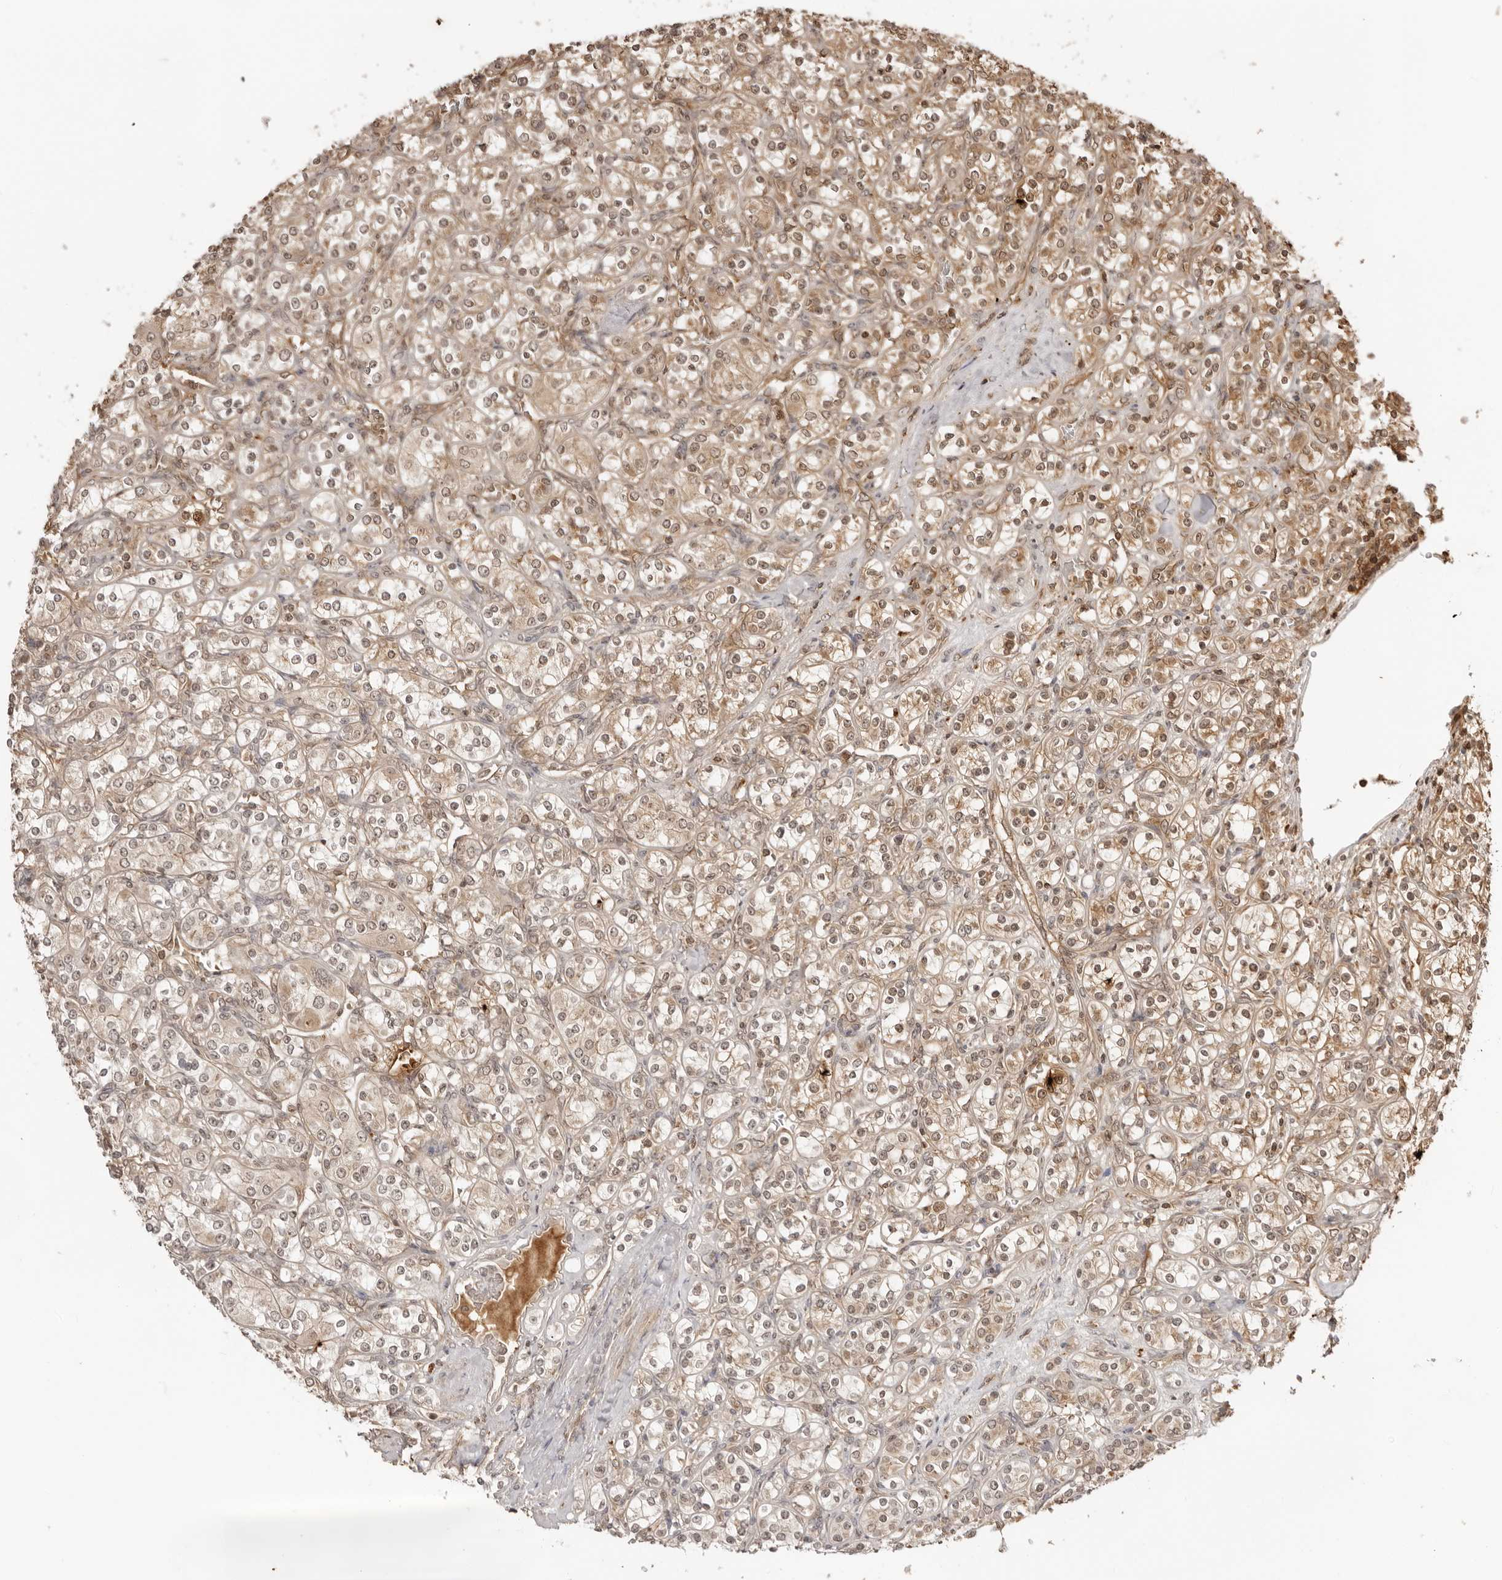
{"staining": {"intensity": "moderate", "quantity": "25%-75%", "location": "cytoplasmic/membranous,nuclear"}, "tissue": "renal cancer", "cell_type": "Tumor cells", "image_type": "cancer", "snomed": [{"axis": "morphology", "description": "Adenocarcinoma, NOS"}, {"axis": "topography", "description": "Kidney"}], "caption": "DAB immunohistochemical staining of human renal cancer displays moderate cytoplasmic/membranous and nuclear protein staining in about 25%-75% of tumor cells.", "gene": "IKBKE", "patient": {"sex": "male", "age": 77}}